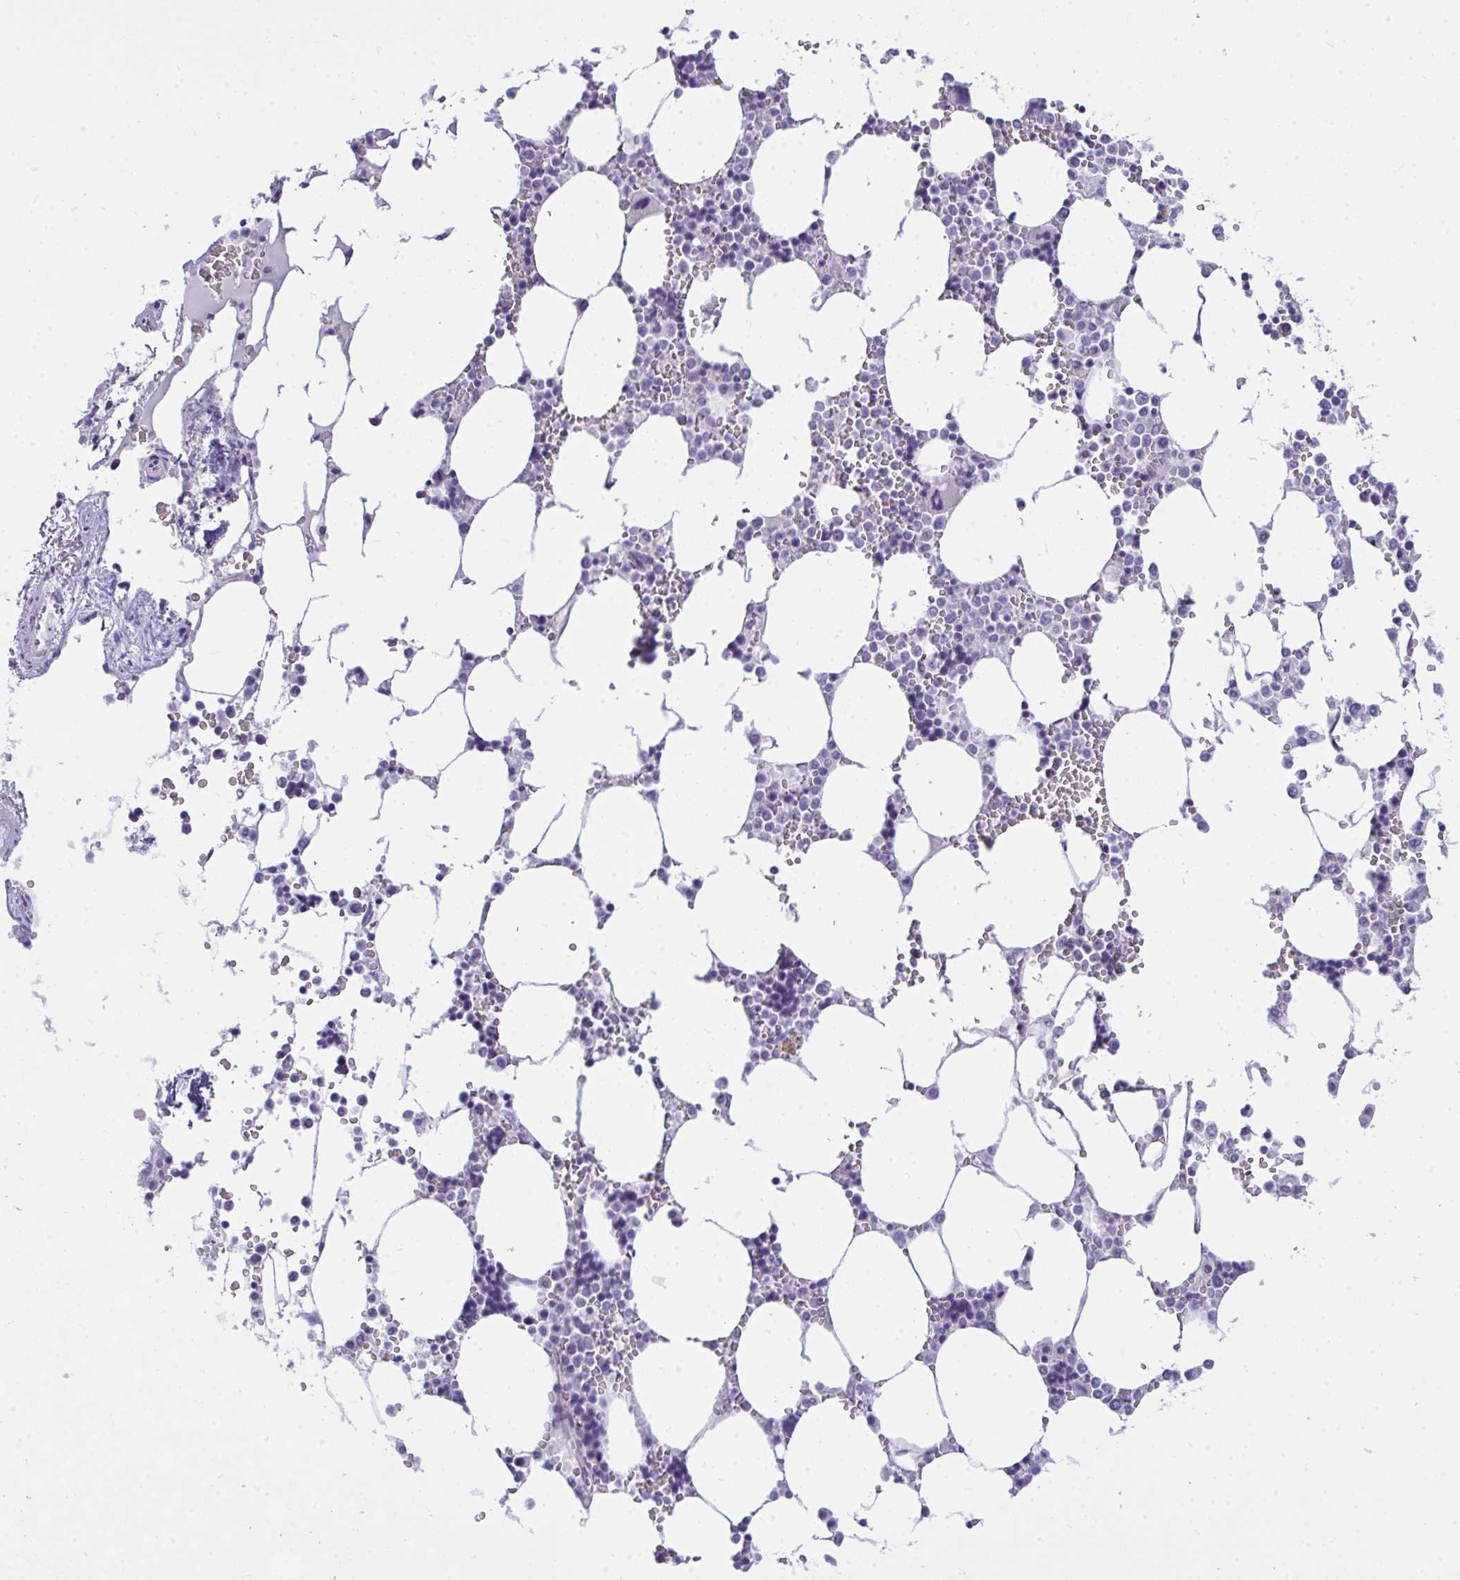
{"staining": {"intensity": "negative", "quantity": "none", "location": "none"}, "tissue": "bone marrow", "cell_type": "Hematopoietic cells", "image_type": "normal", "snomed": [{"axis": "morphology", "description": "Normal tissue, NOS"}, {"axis": "topography", "description": "Bone marrow"}], "caption": "This histopathology image is of unremarkable bone marrow stained with IHC to label a protein in brown with the nuclei are counter-stained blue. There is no expression in hematopoietic cells.", "gene": "NFXL1", "patient": {"sex": "male", "age": 64}}